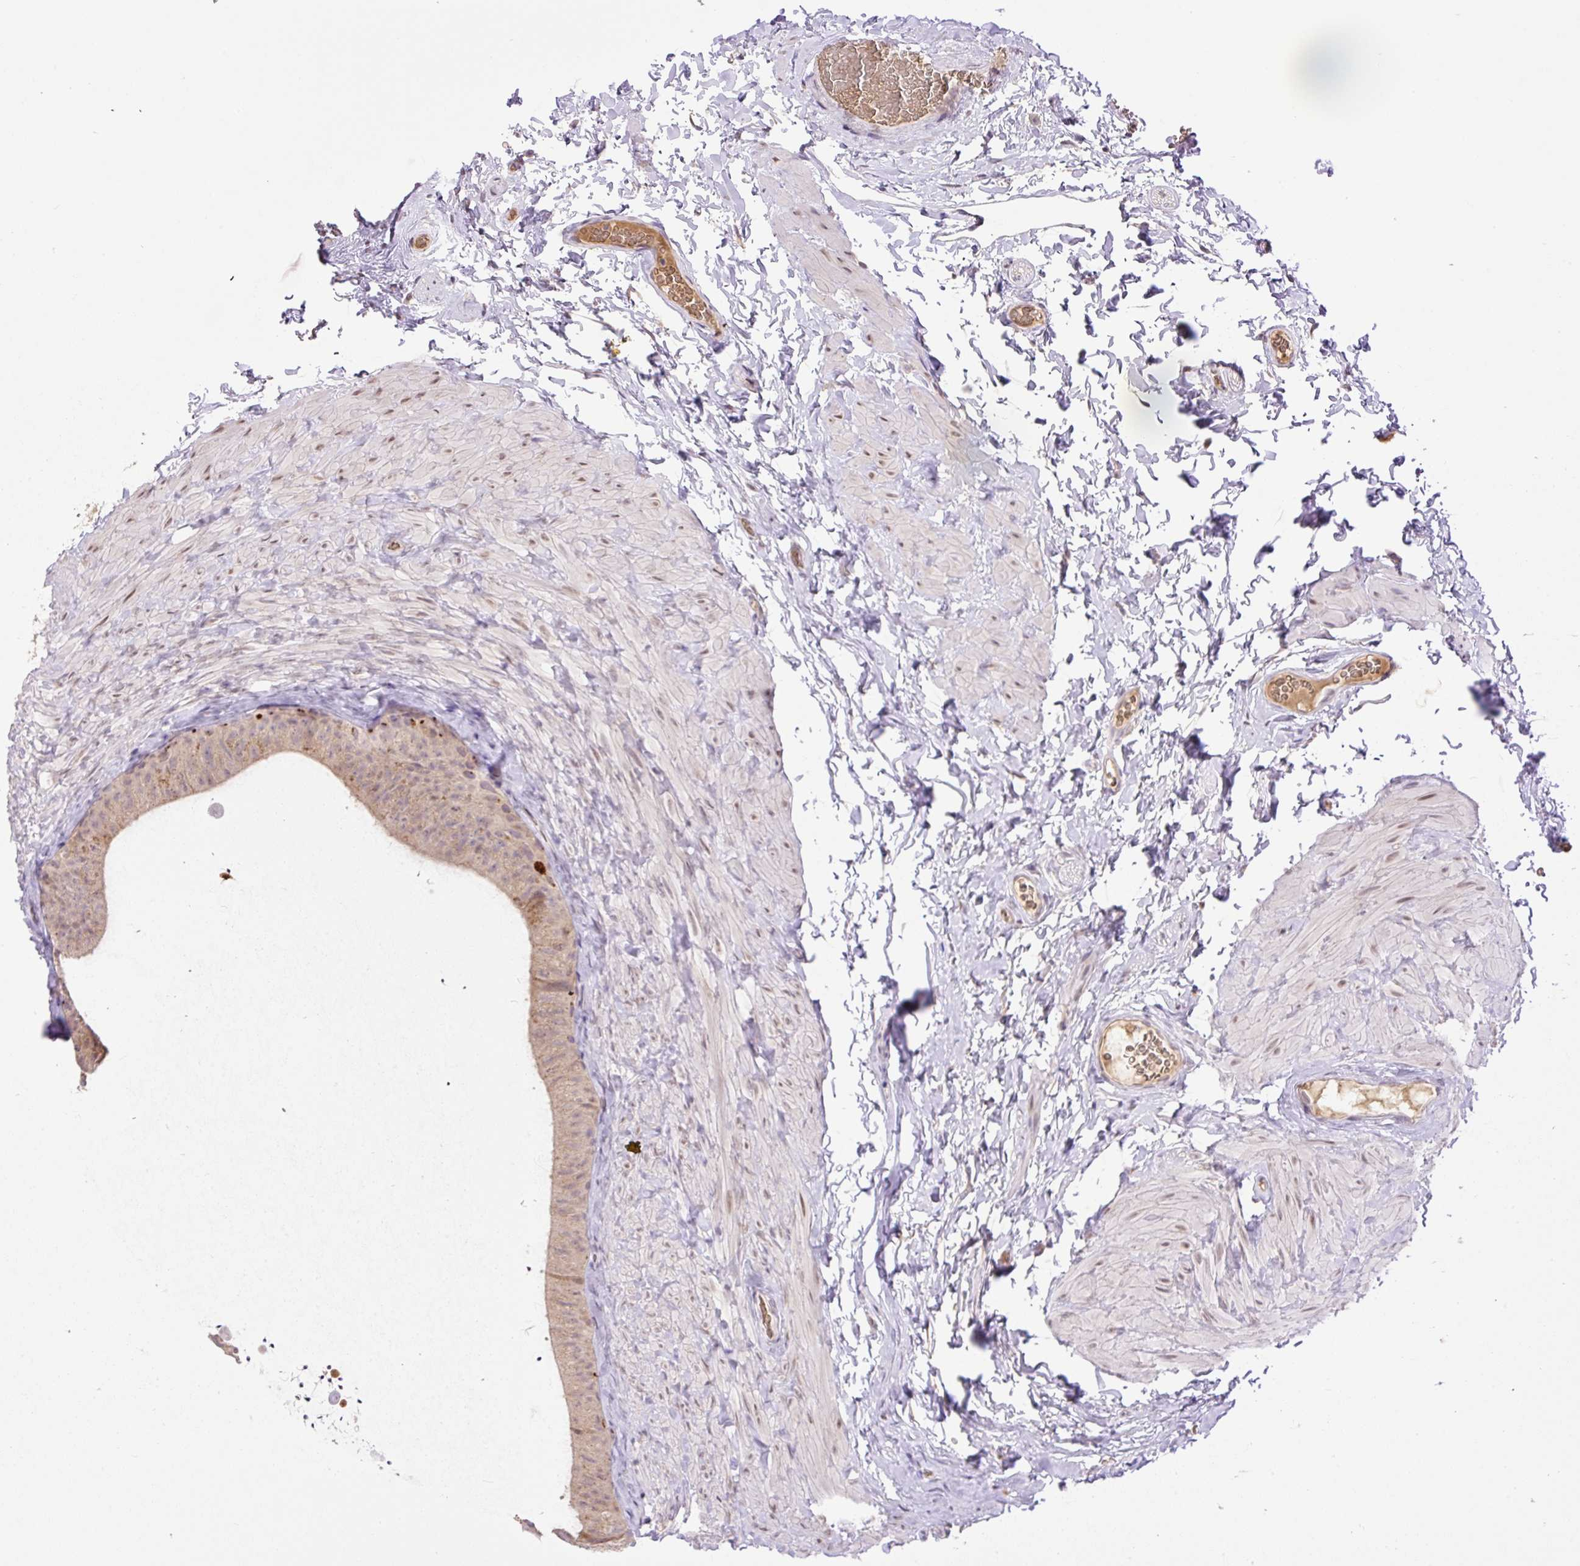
{"staining": {"intensity": "moderate", "quantity": "25%-75%", "location": "cytoplasmic/membranous"}, "tissue": "epididymis", "cell_type": "Glandular cells", "image_type": "normal", "snomed": [{"axis": "morphology", "description": "Normal tissue, NOS"}, {"axis": "topography", "description": "Epididymis, spermatic cord, NOS"}, {"axis": "topography", "description": "Epididymis"}], "caption": "DAB (3,3'-diaminobenzidine) immunohistochemical staining of benign epididymis reveals moderate cytoplasmic/membranous protein positivity in about 25%-75% of glandular cells. Immunohistochemistry (ihc) stains the protein of interest in brown and the nuclei are stained blue.", "gene": "HABP4", "patient": {"sex": "male", "age": 31}}